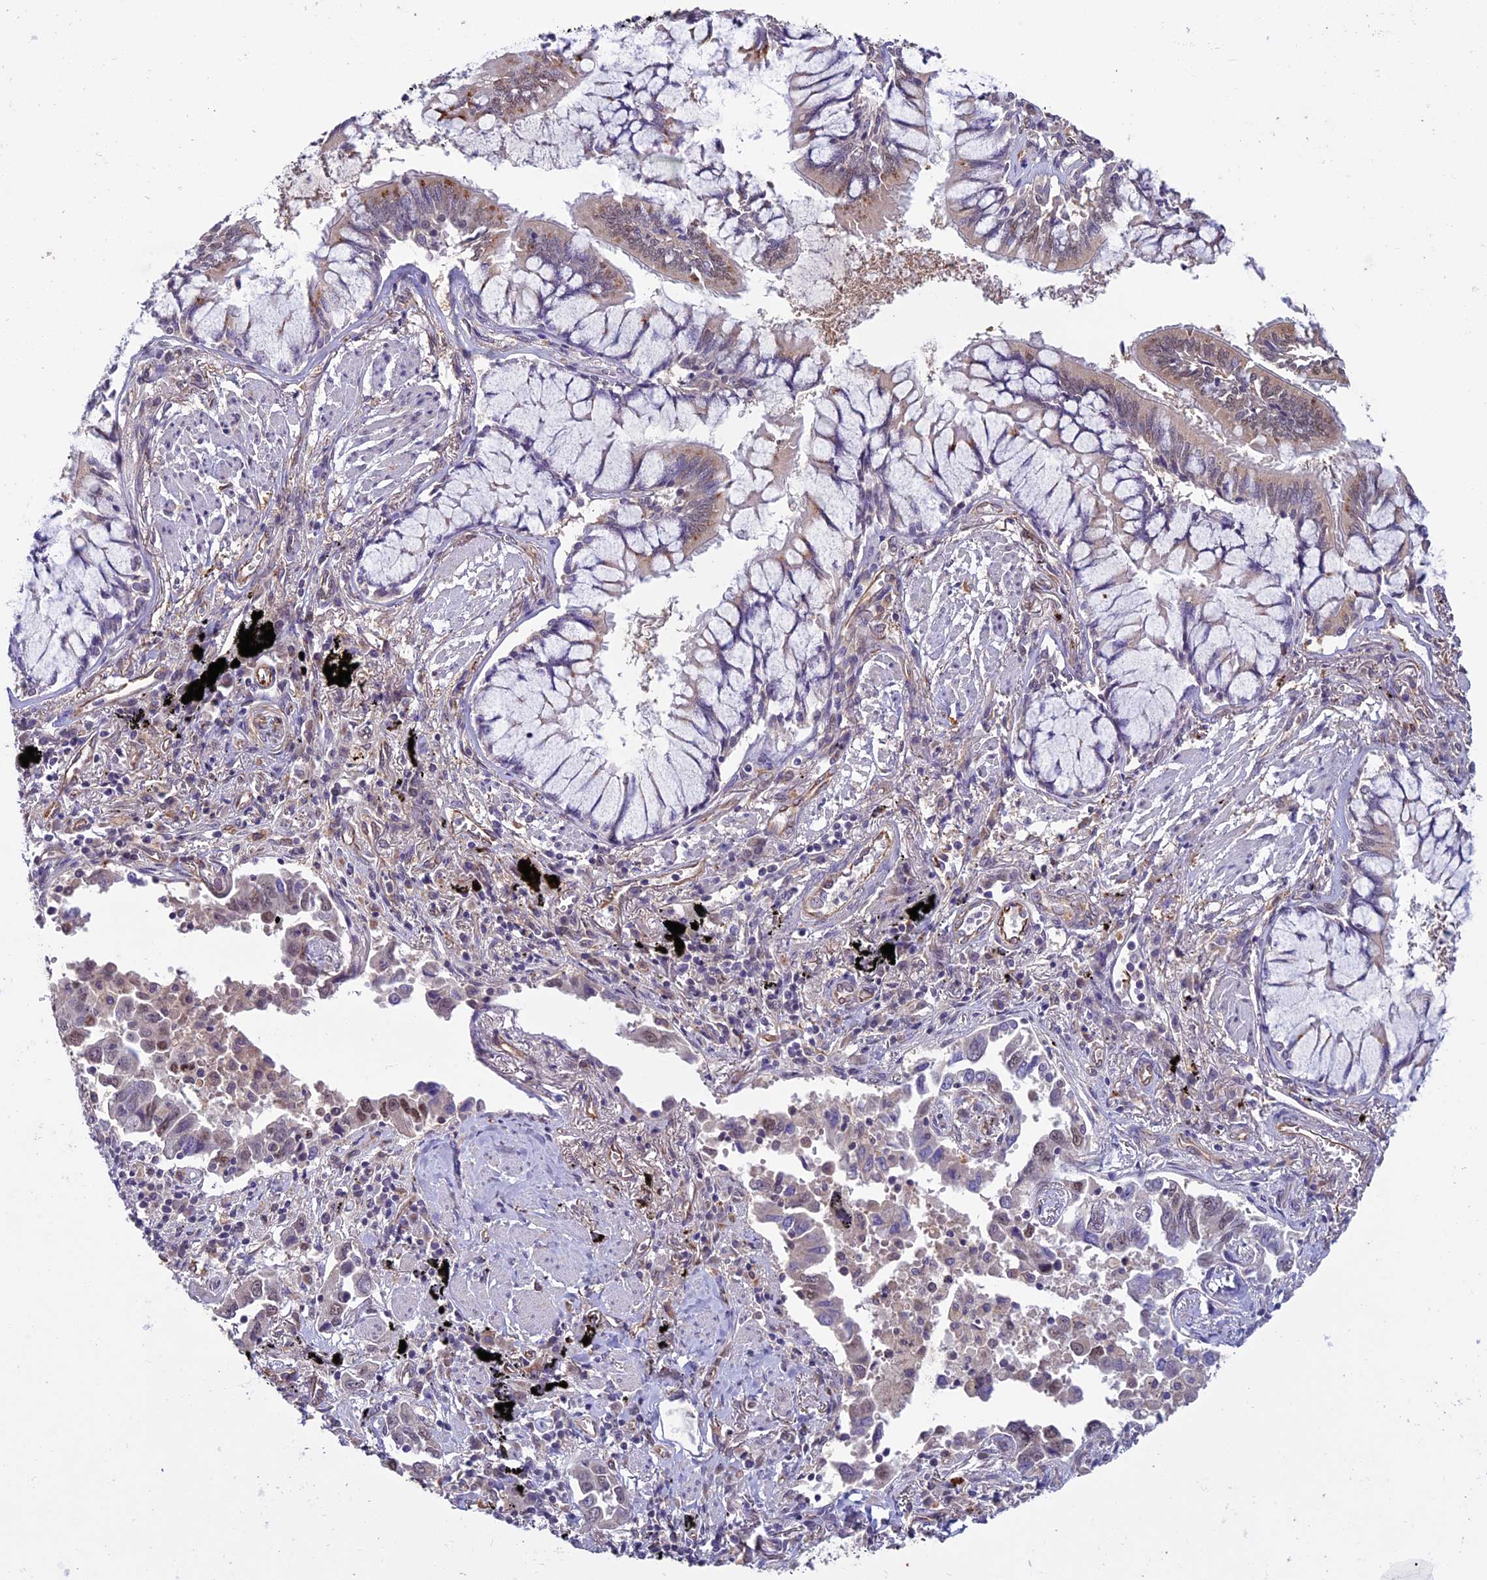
{"staining": {"intensity": "weak", "quantity": "25%-75%", "location": "nuclear"}, "tissue": "lung cancer", "cell_type": "Tumor cells", "image_type": "cancer", "snomed": [{"axis": "morphology", "description": "Adenocarcinoma, NOS"}, {"axis": "topography", "description": "Lung"}], "caption": "This histopathology image shows lung cancer stained with immunohistochemistry (IHC) to label a protein in brown. The nuclear of tumor cells show weak positivity for the protein. Nuclei are counter-stained blue.", "gene": "C3orf70", "patient": {"sex": "male", "age": 67}}